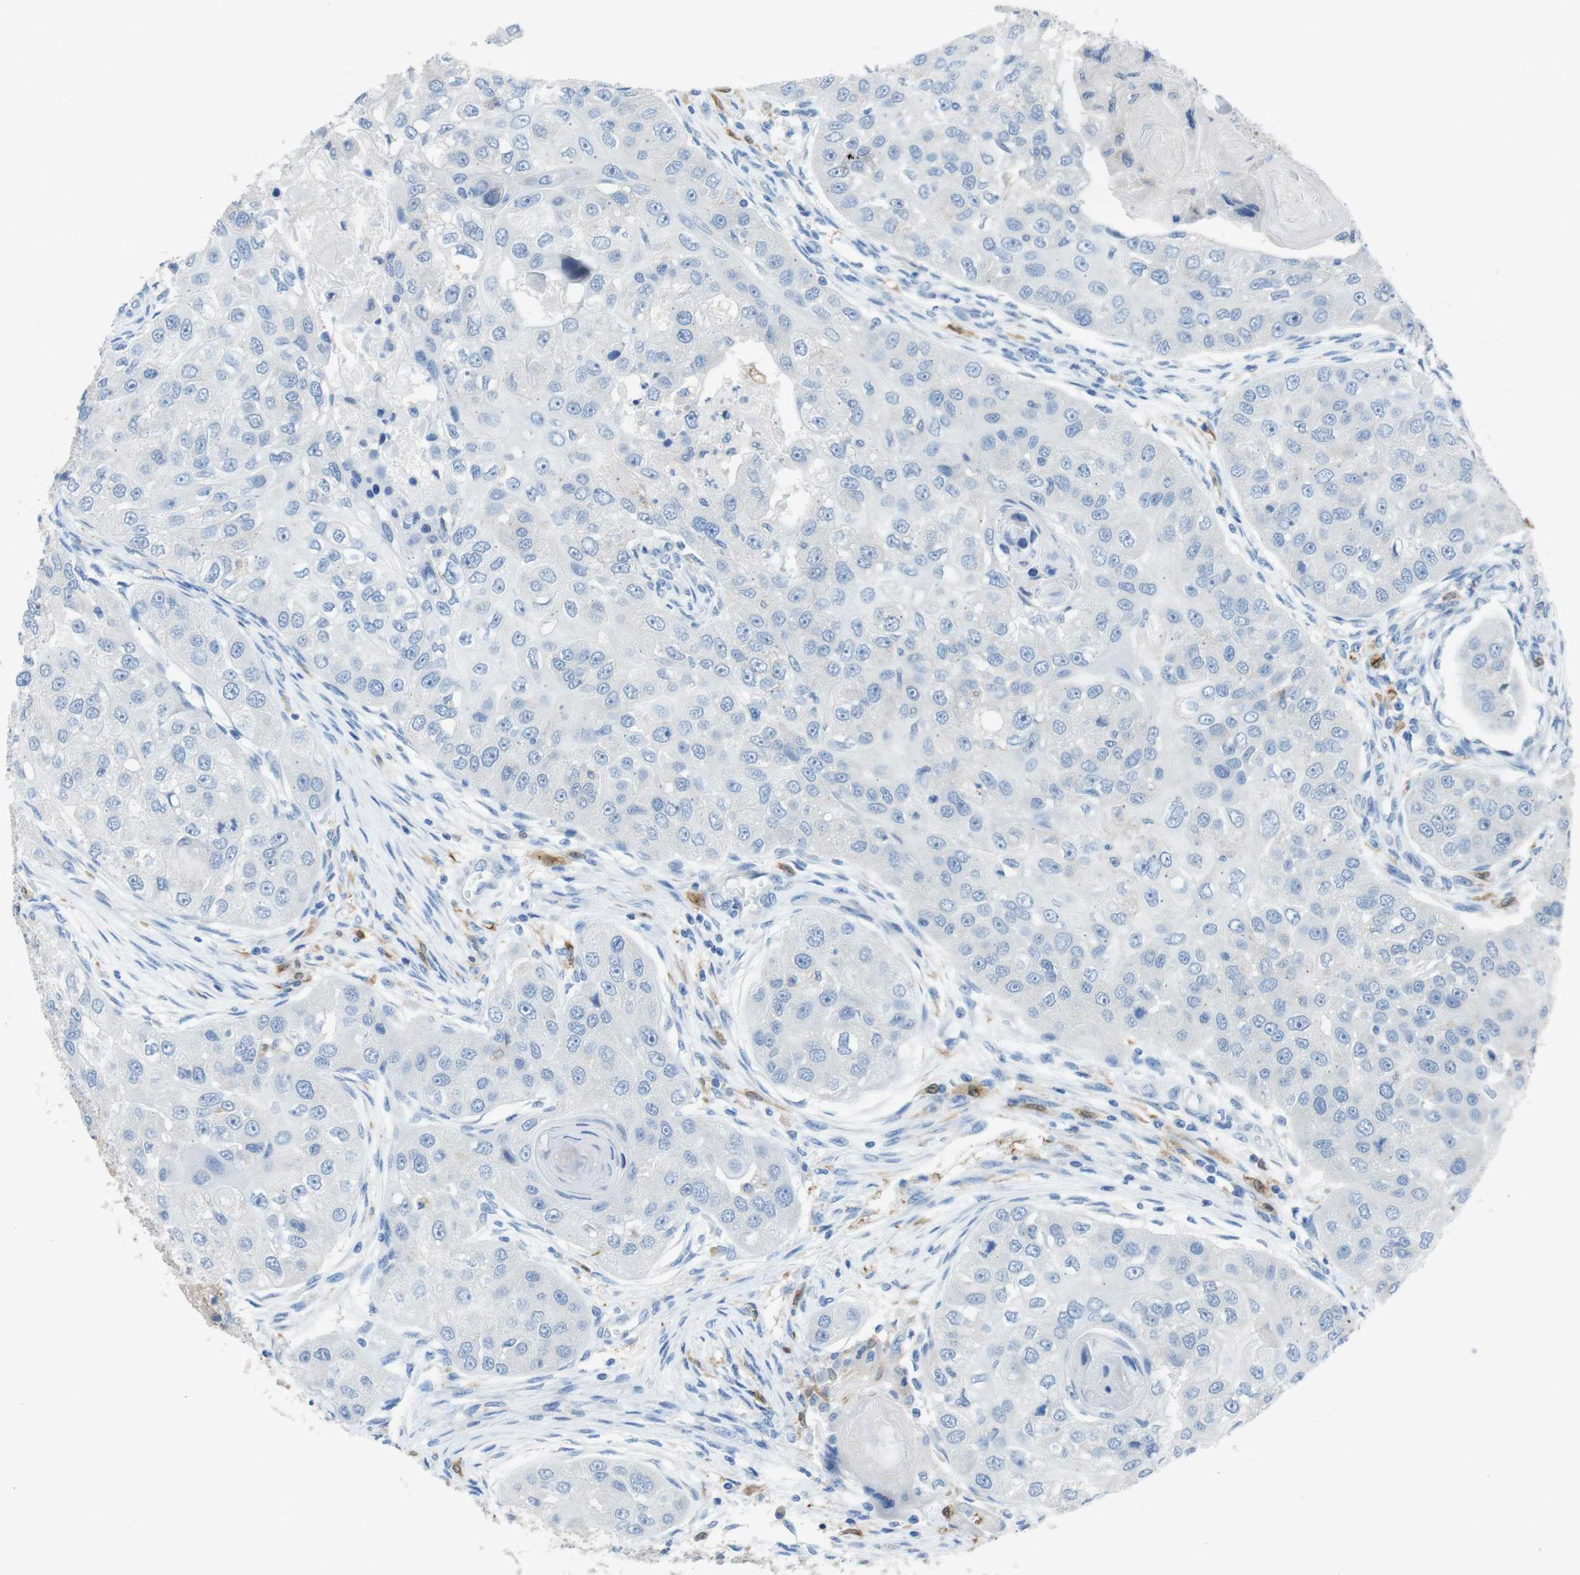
{"staining": {"intensity": "negative", "quantity": "none", "location": "none"}, "tissue": "head and neck cancer", "cell_type": "Tumor cells", "image_type": "cancer", "snomed": [{"axis": "morphology", "description": "Normal tissue, NOS"}, {"axis": "morphology", "description": "Squamous cell carcinoma, NOS"}, {"axis": "topography", "description": "Skeletal muscle"}, {"axis": "topography", "description": "Head-Neck"}], "caption": "IHC of human head and neck cancer reveals no positivity in tumor cells.", "gene": "CLMN", "patient": {"sex": "male", "age": 51}}